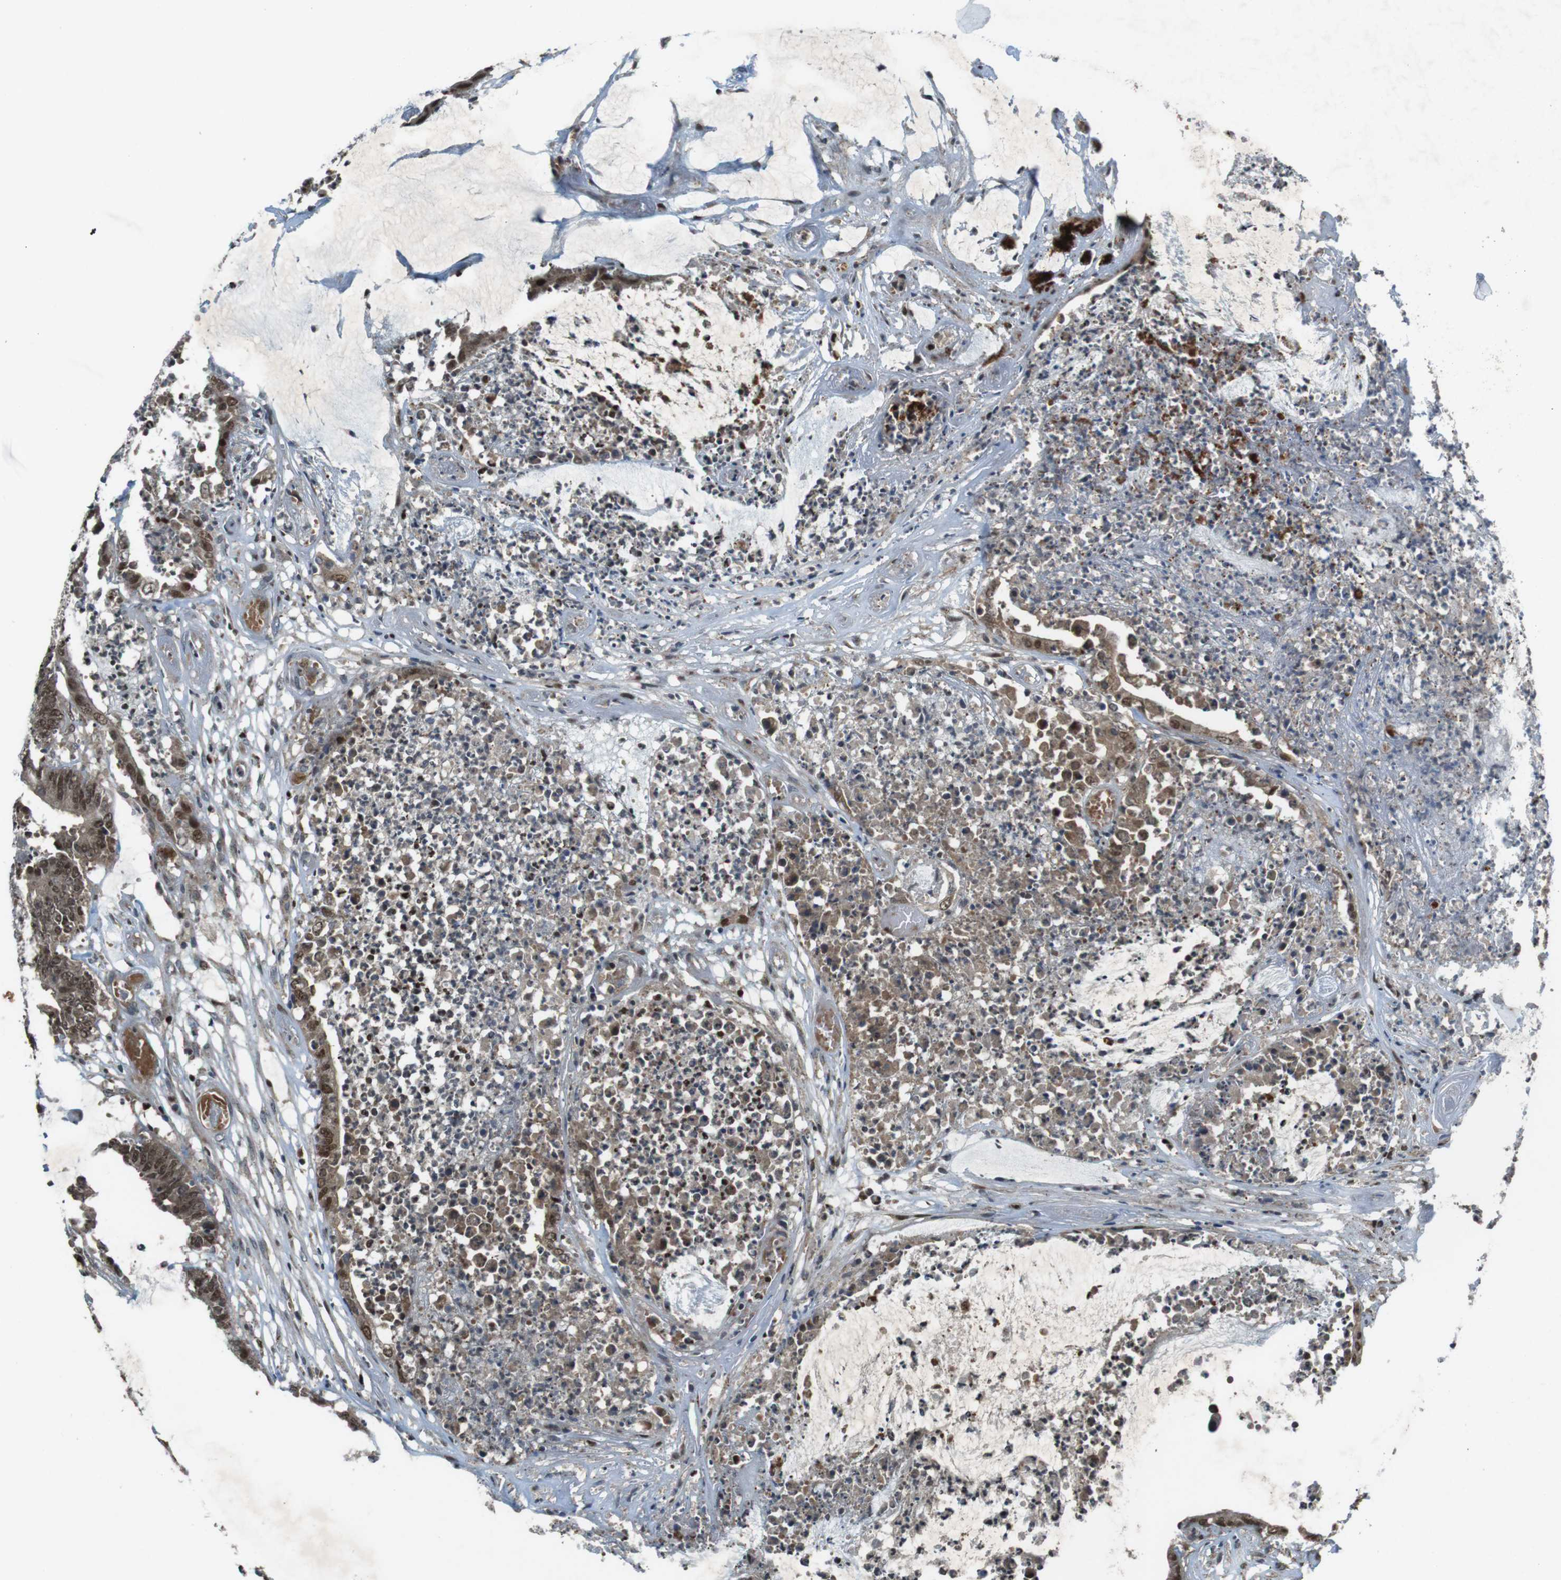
{"staining": {"intensity": "strong", "quantity": ">75%", "location": "cytoplasmic/membranous,nuclear"}, "tissue": "colorectal cancer", "cell_type": "Tumor cells", "image_type": "cancer", "snomed": [{"axis": "morphology", "description": "Adenocarcinoma, NOS"}, {"axis": "topography", "description": "Rectum"}], "caption": "IHC staining of adenocarcinoma (colorectal), which reveals high levels of strong cytoplasmic/membranous and nuclear positivity in about >75% of tumor cells indicating strong cytoplasmic/membranous and nuclear protein expression. The staining was performed using DAB (3,3'-diaminobenzidine) (brown) for protein detection and nuclei were counterstained in hematoxylin (blue).", "gene": "MAPKAPK5", "patient": {"sex": "female", "age": 66}}